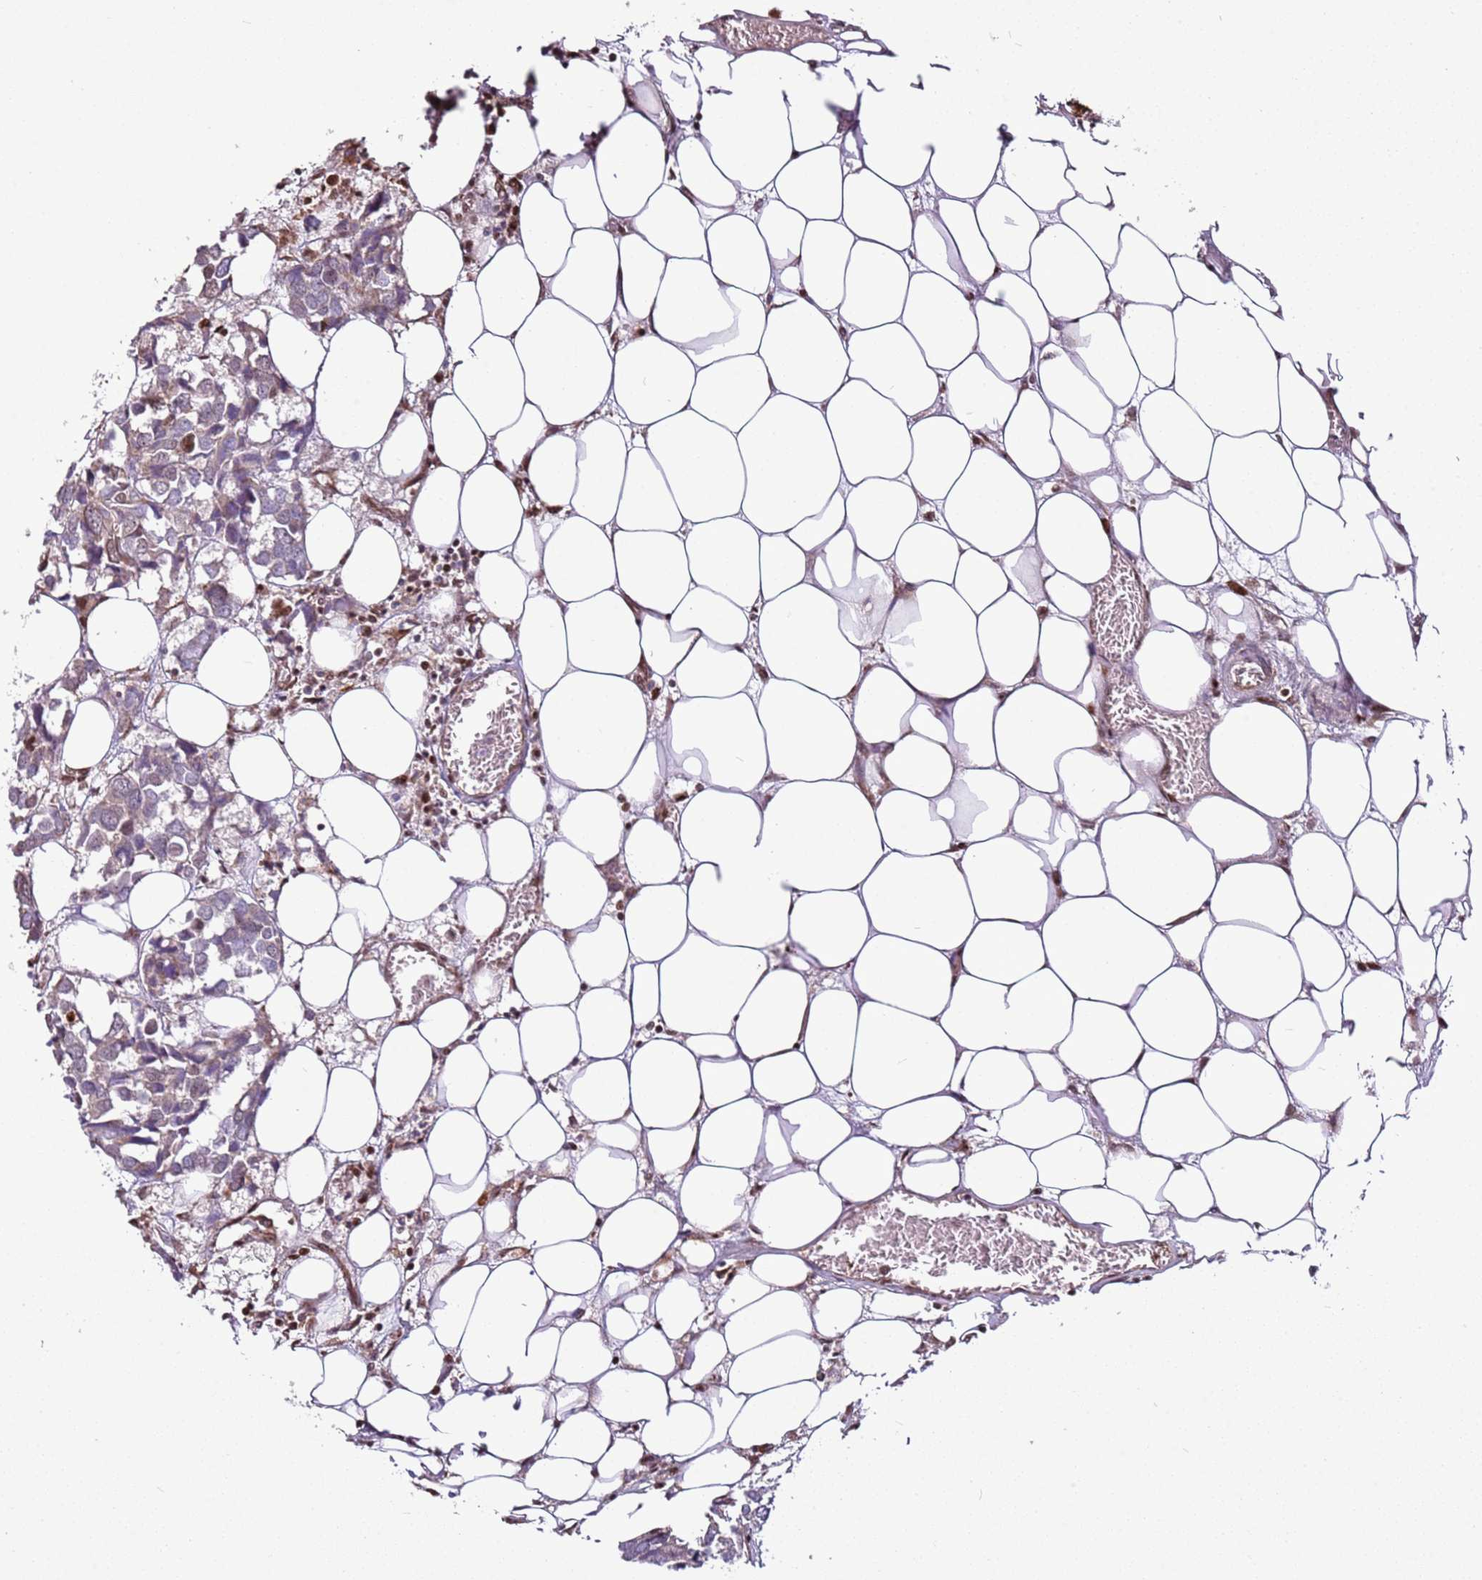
{"staining": {"intensity": "negative", "quantity": "none", "location": "none"}, "tissue": "breast cancer", "cell_type": "Tumor cells", "image_type": "cancer", "snomed": [{"axis": "morphology", "description": "Duct carcinoma"}, {"axis": "topography", "description": "Breast"}], "caption": "This micrograph is of breast cancer (intraductal carcinoma) stained with immunohistochemistry to label a protein in brown with the nuclei are counter-stained blue. There is no positivity in tumor cells.", "gene": "PCTP", "patient": {"sex": "female", "age": 83}}